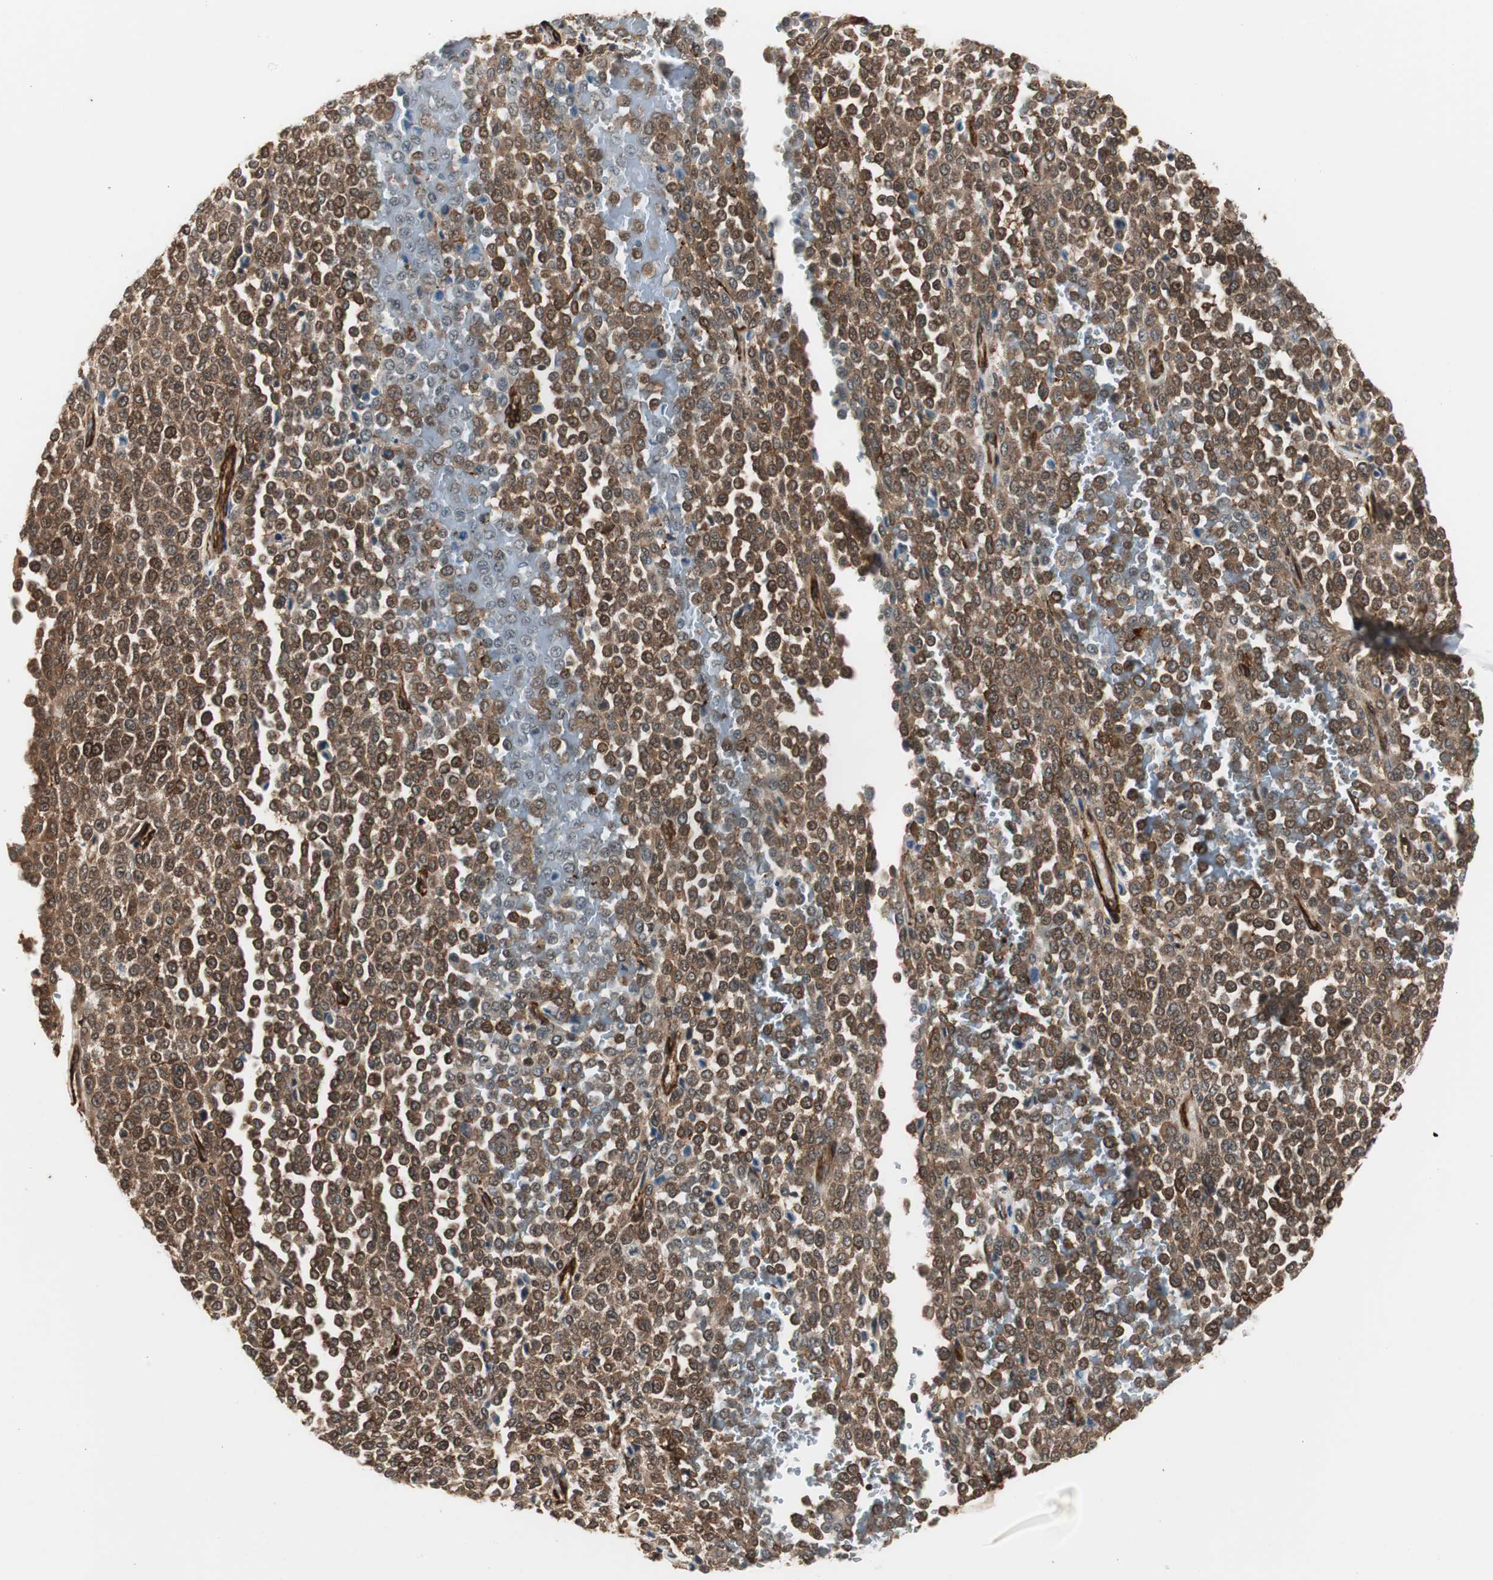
{"staining": {"intensity": "strong", "quantity": ">75%", "location": "cytoplasmic/membranous"}, "tissue": "melanoma", "cell_type": "Tumor cells", "image_type": "cancer", "snomed": [{"axis": "morphology", "description": "Malignant melanoma, Metastatic site"}, {"axis": "topography", "description": "Pancreas"}], "caption": "Immunohistochemical staining of human malignant melanoma (metastatic site) shows strong cytoplasmic/membranous protein expression in about >75% of tumor cells.", "gene": "PTPN11", "patient": {"sex": "female", "age": 30}}